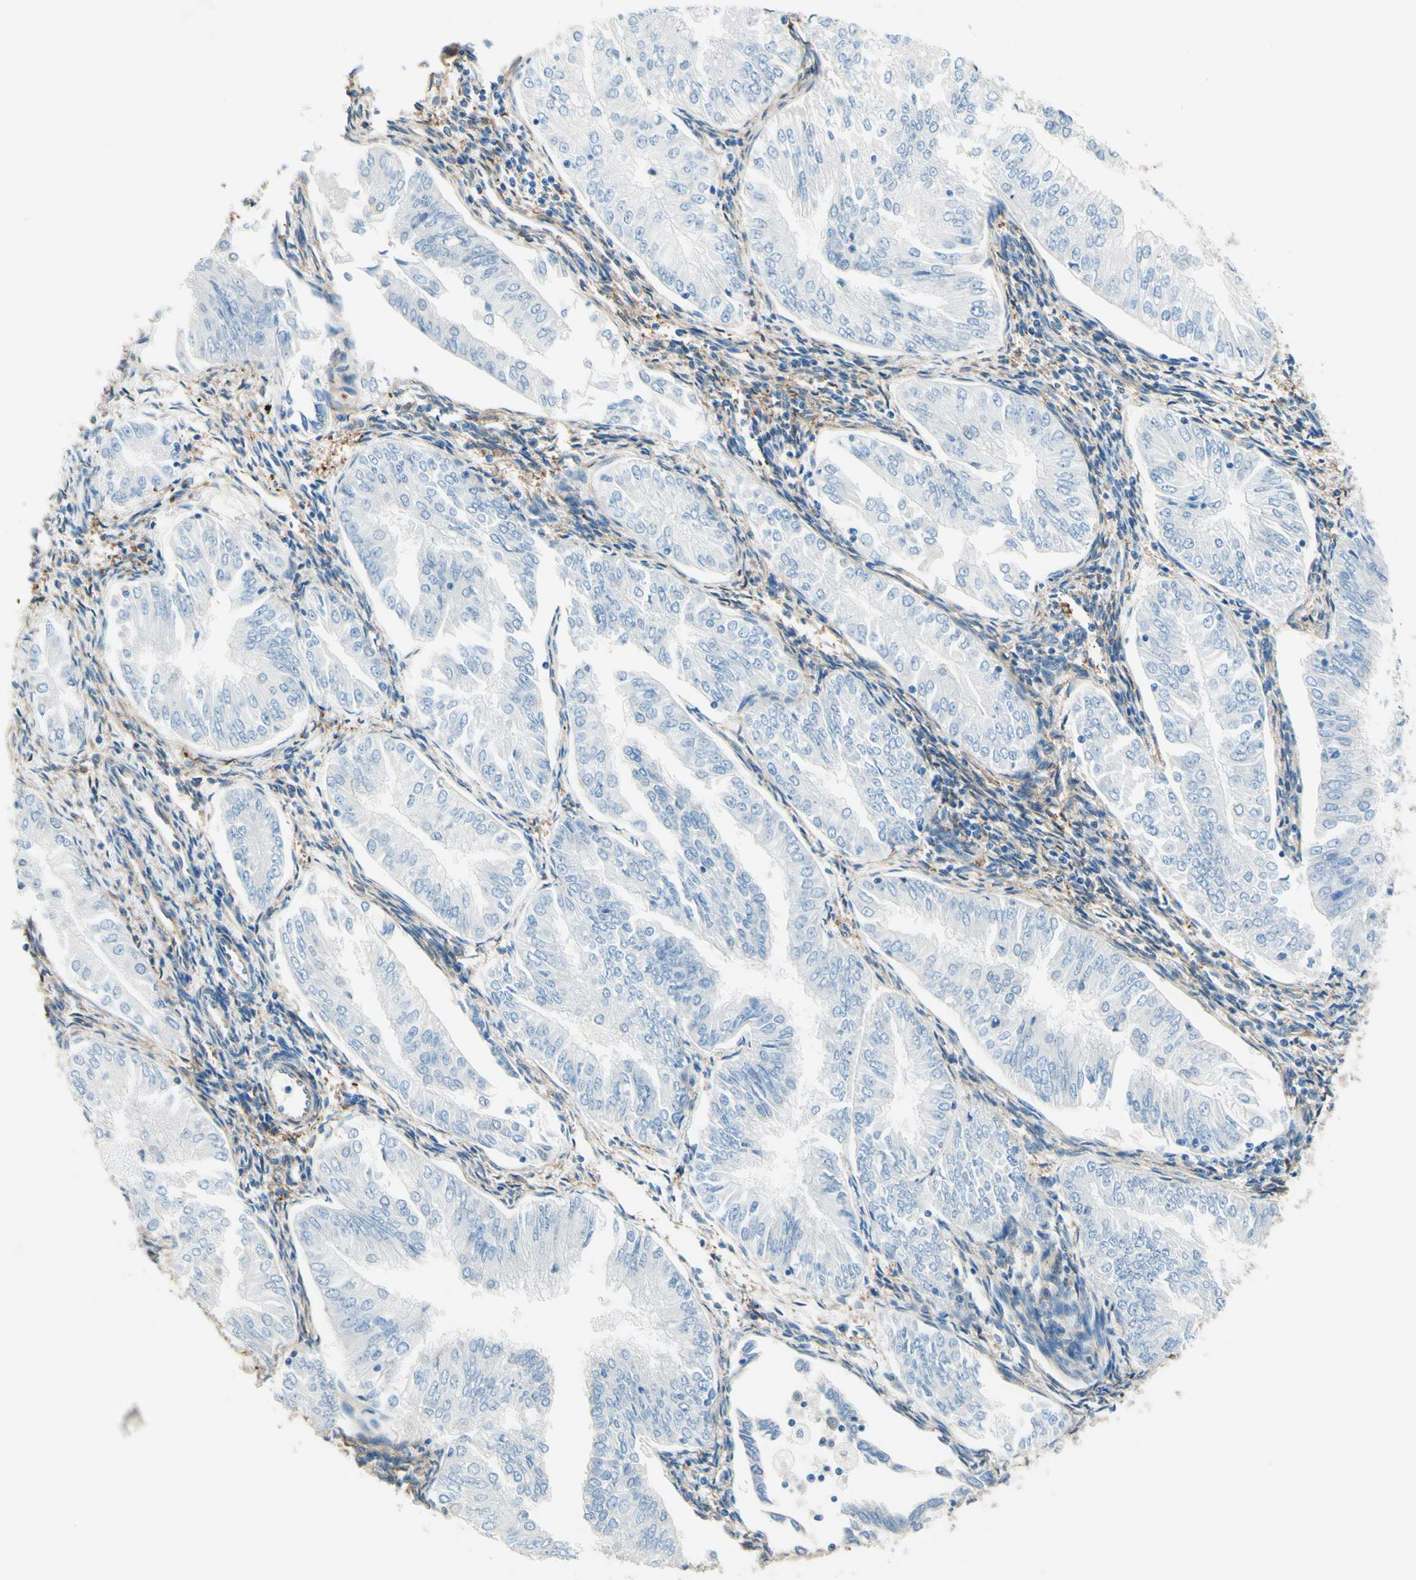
{"staining": {"intensity": "negative", "quantity": "none", "location": "none"}, "tissue": "endometrial cancer", "cell_type": "Tumor cells", "image_type": "cancer", "snomed": [{"axis": "morphology", "description": "Adenocarcinoma, NOS"}, {"axis": "topography", "description": "Endometrium"}], "caption": "This micrograph is of endometrial cancer (adenocarcinoma) stained with immunohistochemistry (IHC) to label a protein in brown with the nuclei are counter-stained blue. There is no staining in tumor cells.", "gene": "DPYSL3", "patient": {"sex": "female", "age": 53}}